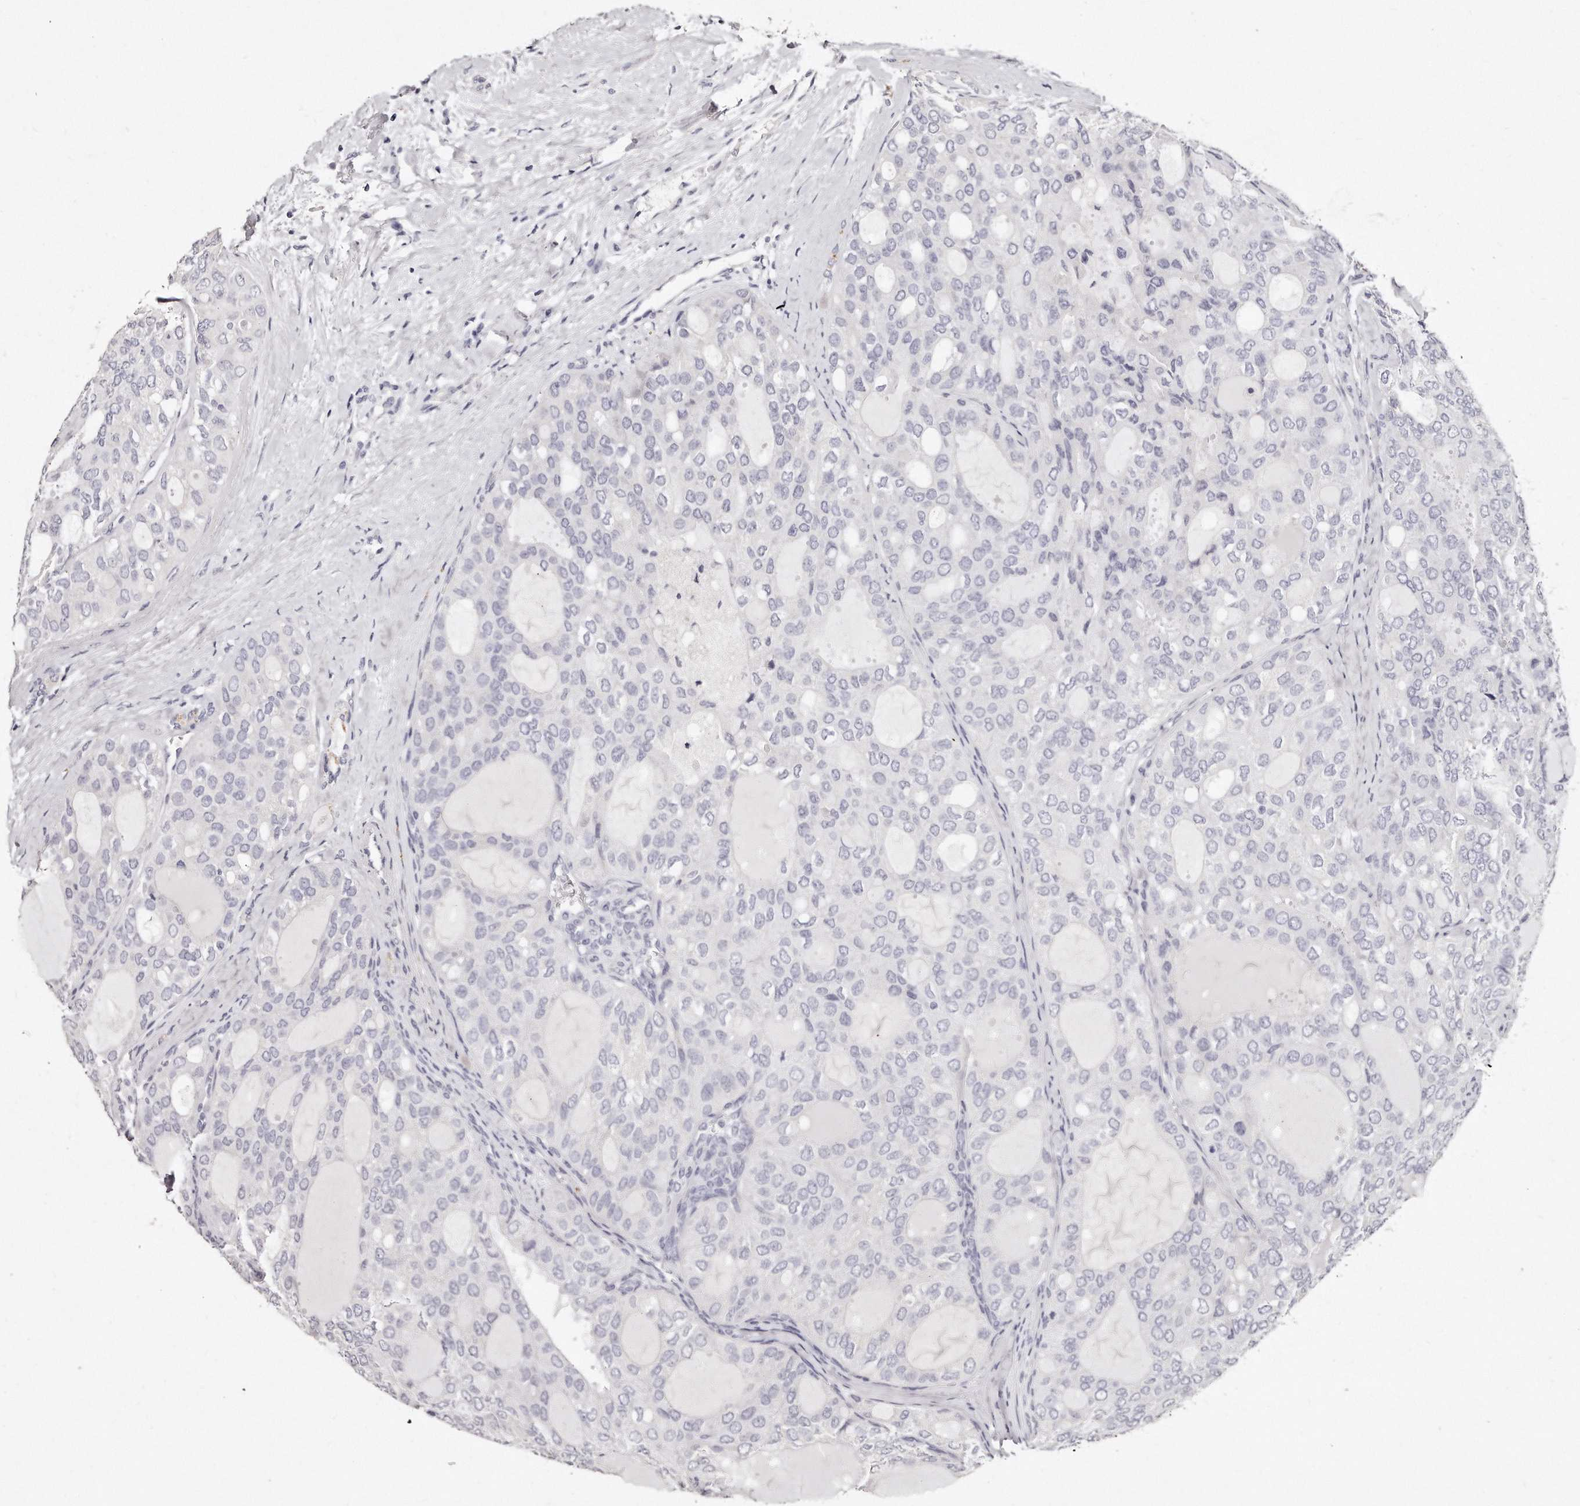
{"staining": {"intensity": "negative", "quantity": "none", "location": "none"}, "tissue": "thyroid cancer", "cell_type": "Tumor cells", "image_type": "cancer", "snomed": [{"axis": "morphology", "description": "Follicular adenoma carcinoma, NOS"}, {"axis": "topography", "description": "Thyroid gland"}], "caption": "Immunohistochemistry (IHC) micrograph of human thyroid cancer (follicular adenoma carcinoma) stained for a protein (brown), which reveals no positivity in tumor cells.", "gene": "GDA", "patient": {"sex": "male", "age": 75}}